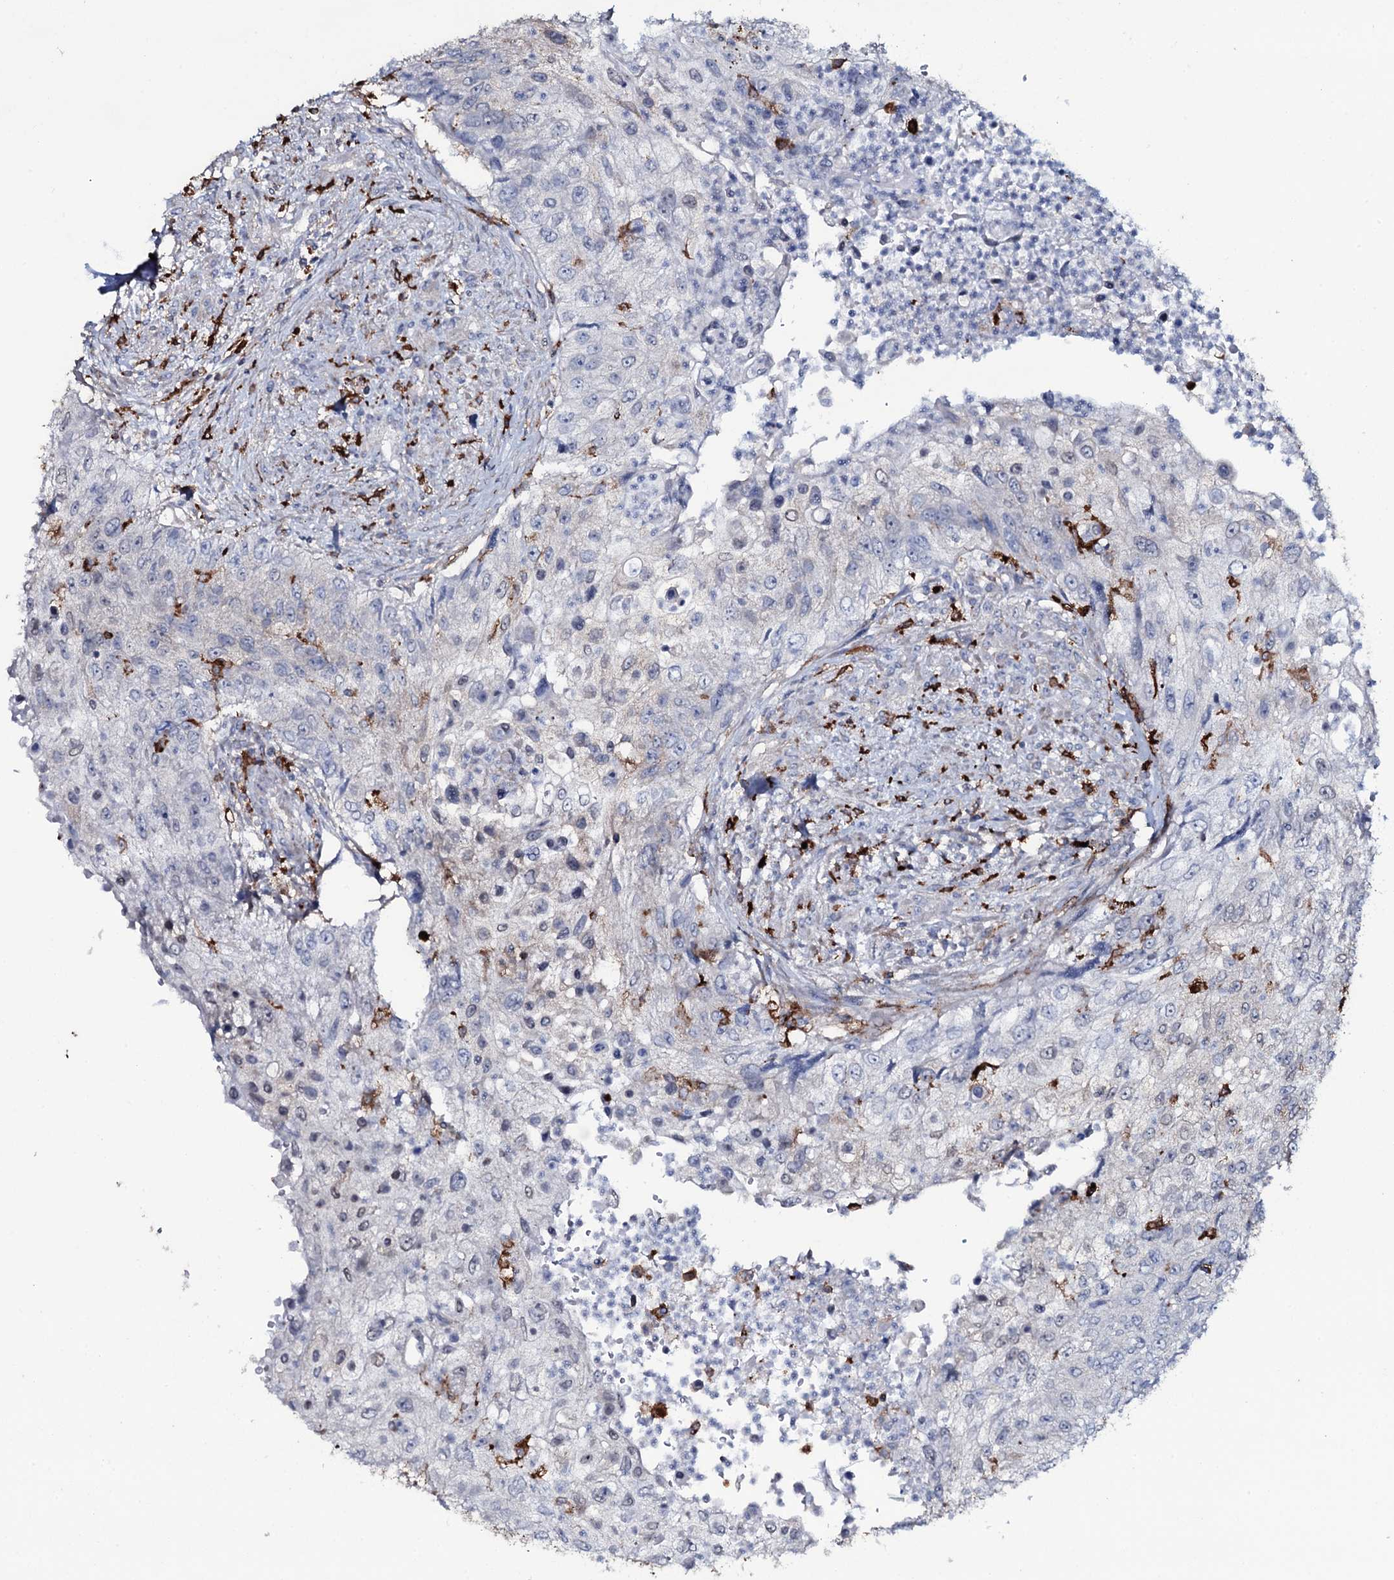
{"staining": {"intensity": "negative", "quantity": "none", "location": "none"}, "tissue": "urothelial cancer", "cell_type": "Tumor cells", "image_type": "cancer", "snomed": [{"axis": "morphology", "description": "Urothelial carcinoma, High grade"}, {"axis": "topography", "description": "Urinary bladder"}], "caption": "DAB (3,3'-diaminobenzidine) immunohistochemical staining of human urothelial cancer displays no significant staining in tumor cells. The staining is performed using DAB (3,3'-diaminobenzidine) brown chromogen with nuclei counter-stained in using hematoxylin.", "gene": "OSBPL2", "patient": {"sex": "female", "age": 60}}